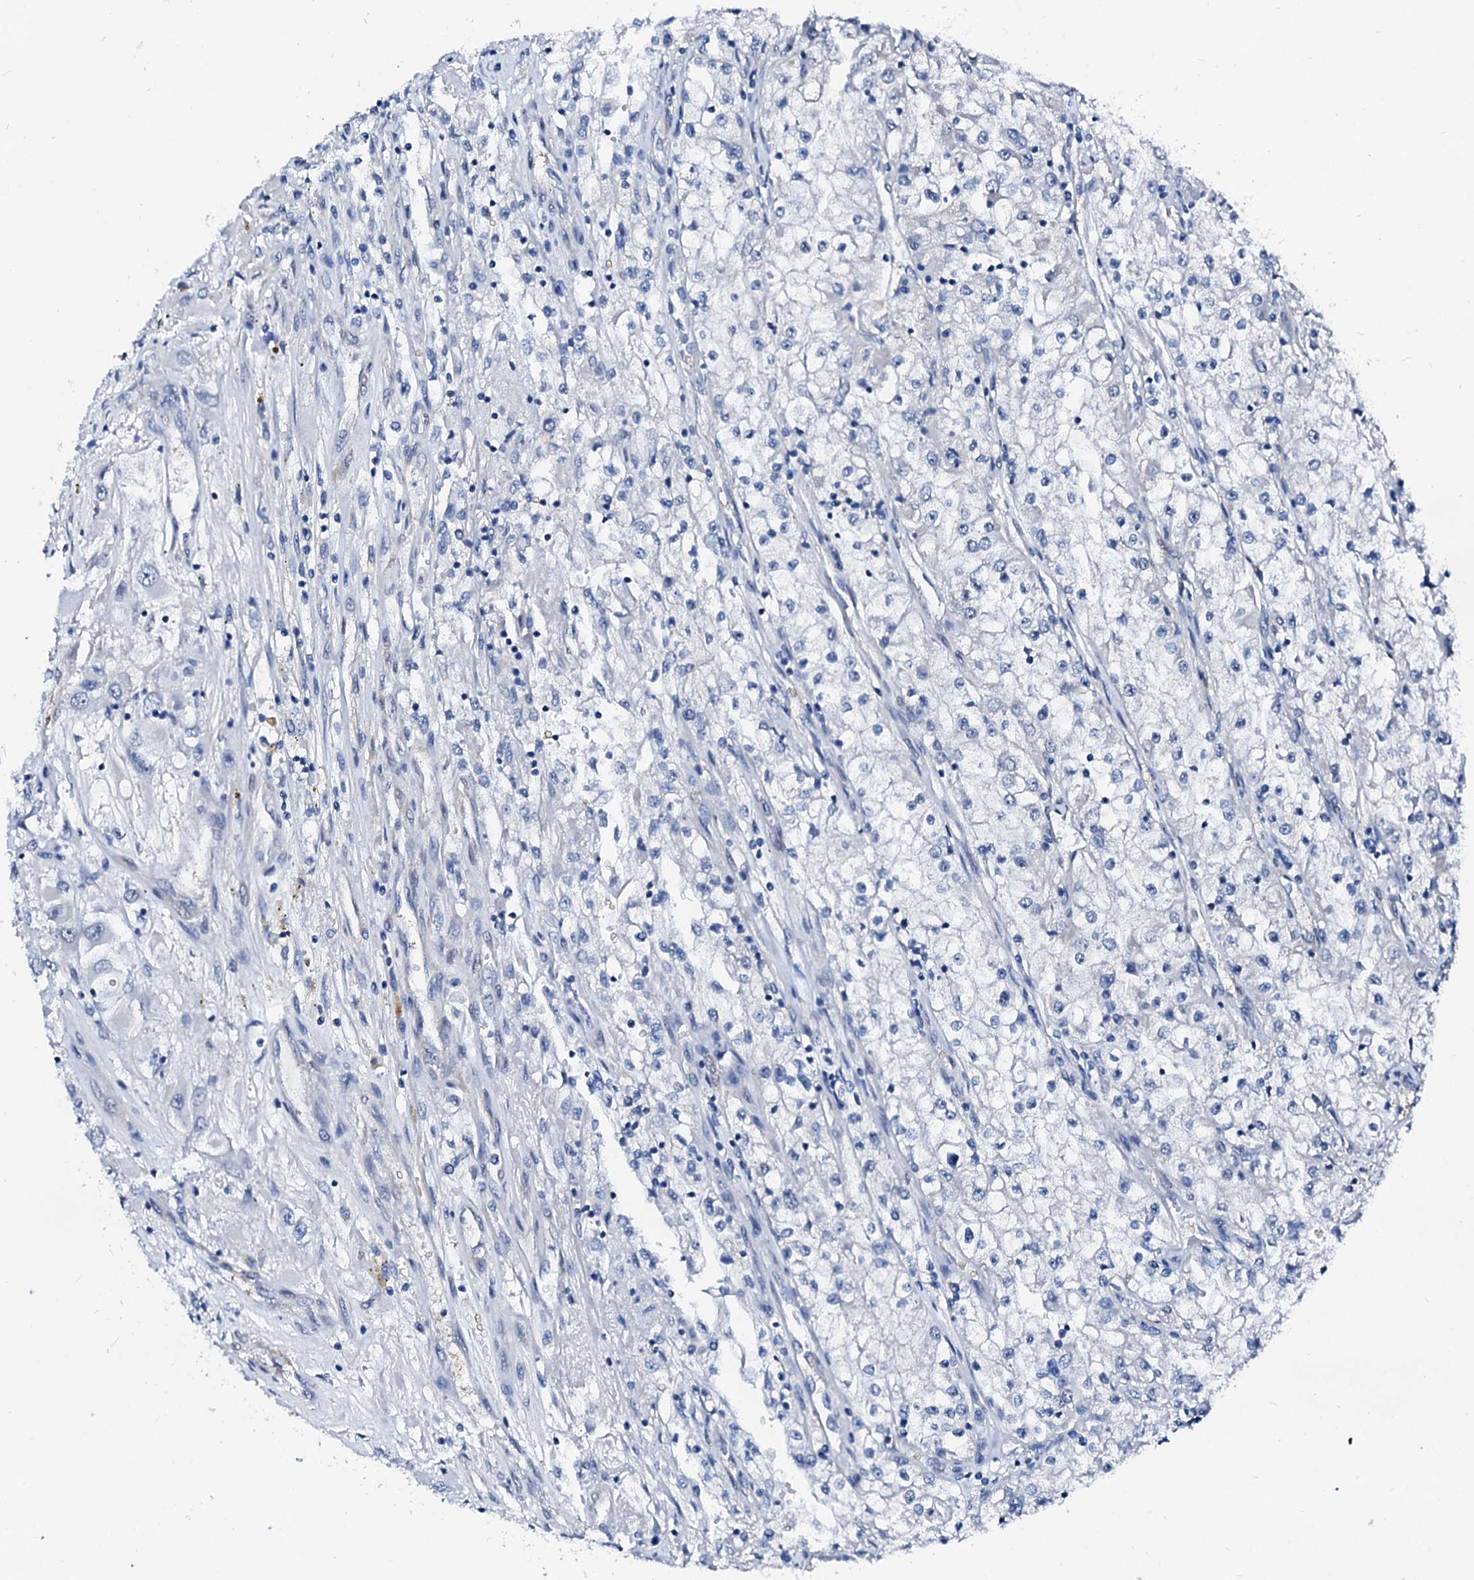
{"staining": {"intensity": "negative", "quantity": "none", "location": "none"}, "tissue": "renal cancer", "cell_type": "Tumor cells", "image_type": "cancer", "snomed": [{"axis": "morphology", "description": "Adenocarcinoma, NOS"}, {"axis": "topography", "description": "Kidney"}], "caption": "This micrograph is of renal adenocarcinoma stained with immunohistochemistry (IHC) to label a protein in brown with the nuclei are counter-stained blue. There is no staining in tumor cells. (Stains: DAB immunohistochemistry (IHC) with hematoxylin counter stain, Microscopy: brightfield microscopy at high magnification).", "gene": "CSN2", "patient": {"sex": "female", "age": 52}}